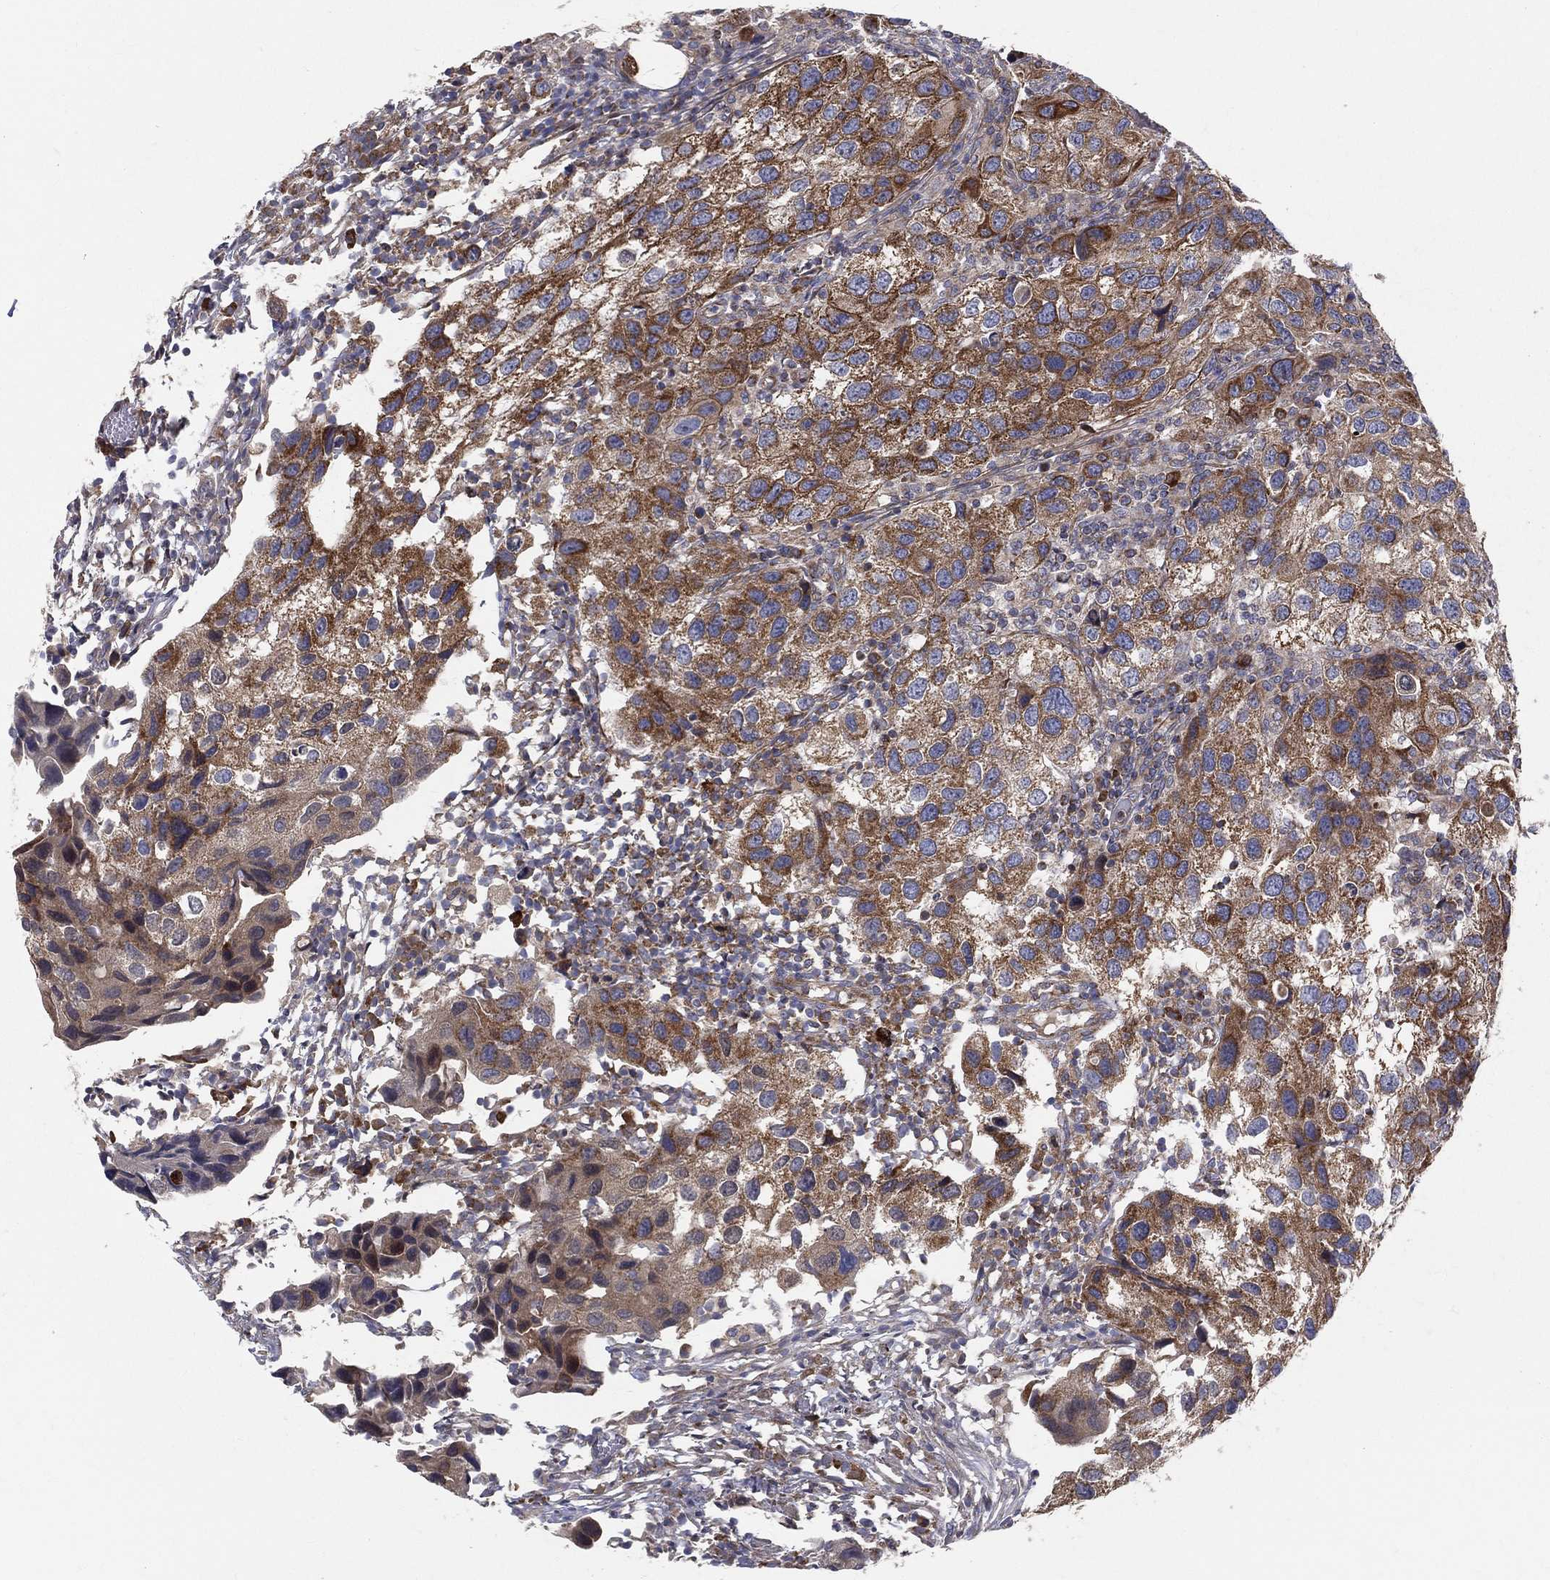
{"staining": {"intensity": "strong", "quantity": "25%-75%", "location": "cytoplasmic/membranous"}, "tissue": "urothelial cancer", "cell_type": "Tumor cells", "image_type": "cancer", "snomed": [{"axis": "morphology", "description": "Urothelial carcinoma, High grade"}, {"axis": "topography", "description": "Urinary bladder"}], "caption": "Urothelial cancer stained with immunohistochemistry (IHC) demonstrates strong cytoplasmic/membranous expression in approximately 25%-75% of tumor cells. (DAB (3,3'-diaminobenzidine) IHC, brown staining for protein, blue staining for nuclei).", "gene": "MIX23", "patient": {"sex": "male", "age": 79}}